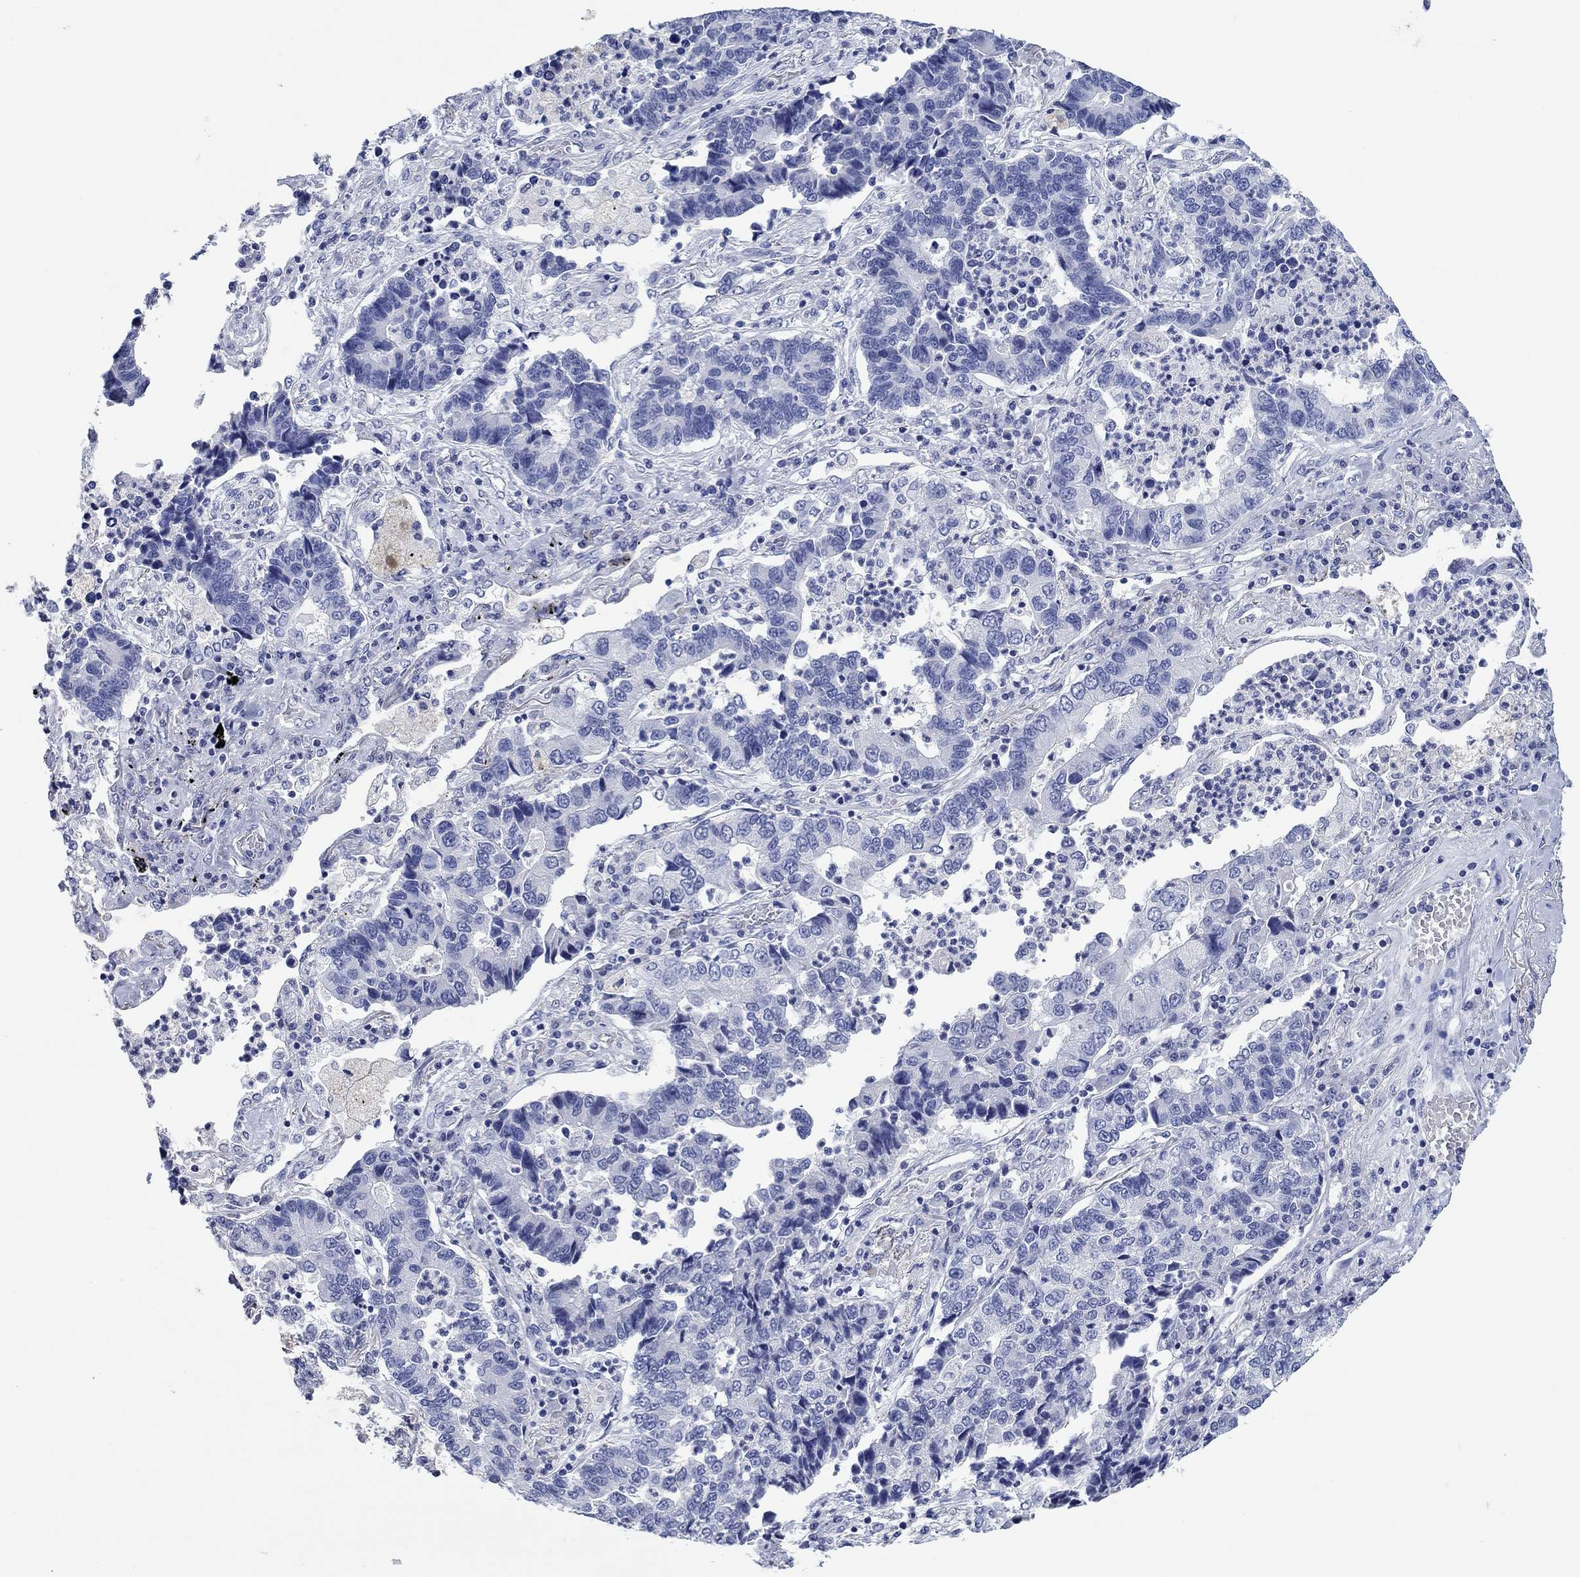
{"staining": {"intensity": "negative", "quantity": "none", "location": "none"}, "tissue": "lung cancer", "cell_type": "Tumor cells", "image_type": "cancer", "snomed": [{"axis": "morphology", "description": "Adenocarcinoma, NOS"}, {"axis": "topography", "description": "Lung"}], "caption": "Photomicrograph shows no significant protein expression in tumor cells of lung cancer.", "gene": "POU5F1", "patient": {"sex": "female", "age": 57}}